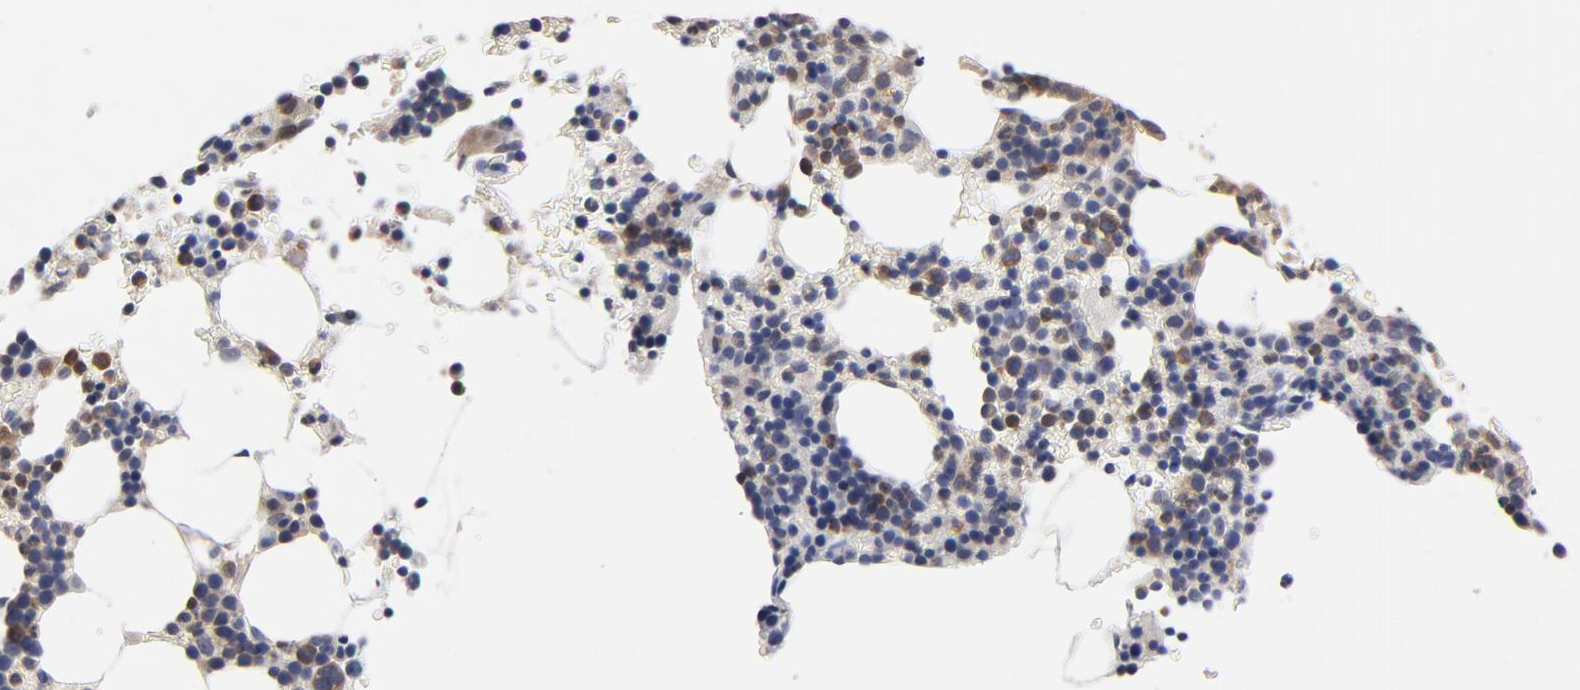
{"staining": {"intensity": "weak", "quantity": "<25%", "location": "cytoplasmic/membranous"}, "tissue": "bone marrow", "cell_type": "Hematopoietic cells", "image_type": "normal", "snomed": [{"axis": "morphology", "description": "Normal tissue, NOS"}, {"axis": "topography", "description": "Bone marrow"}], "caption": "Hematopoietic cells show no significant protein expression in unremarkable bone marrow.", "gene": "ASMTL", "patient": {"sex": "female", "age": 78}}